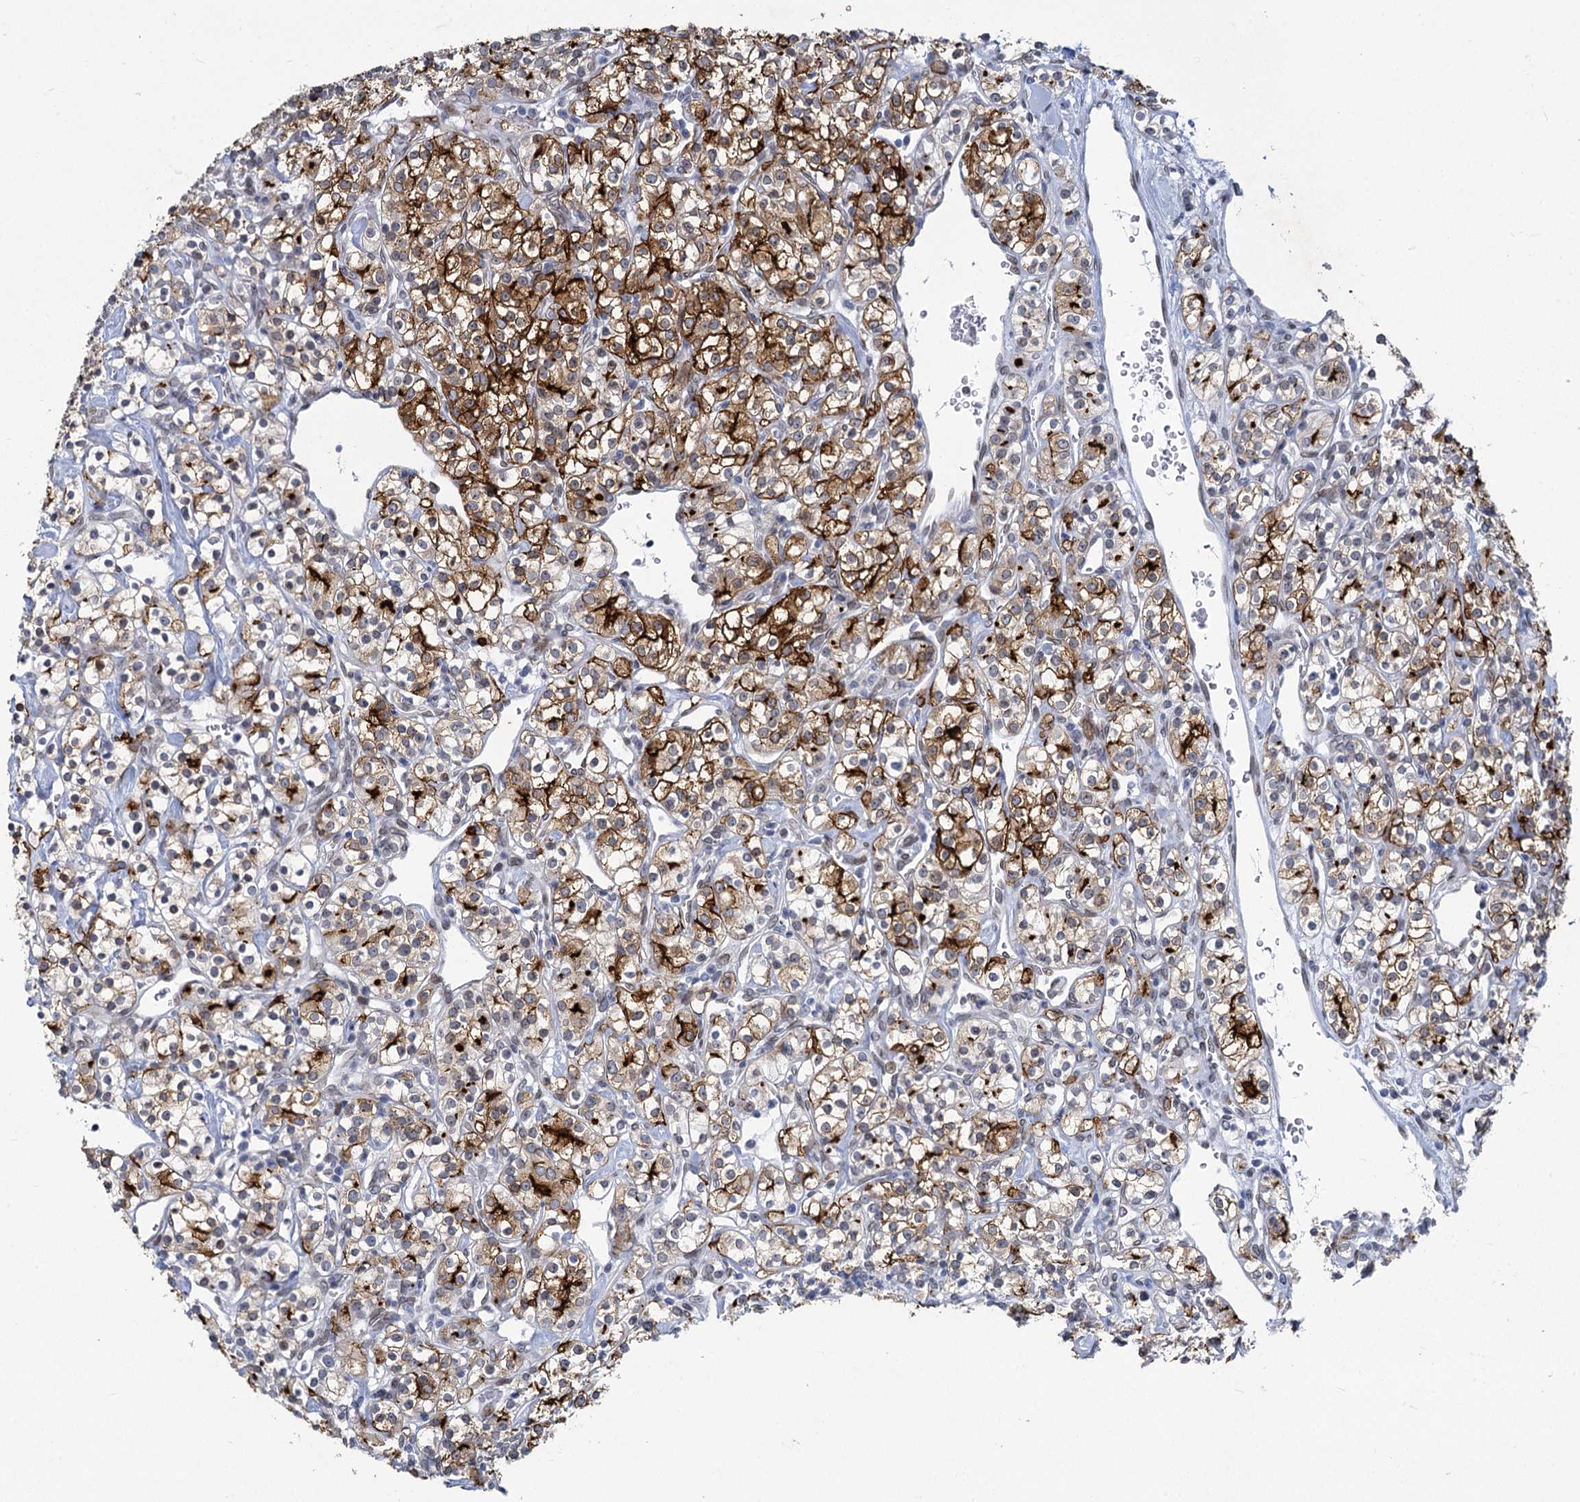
{"staining": {"intensity": "strong", "quantity": "25%-75%", "location": "cytoplasmic/membranous"}, "tissue": "renal cancer", "cell_type": "Tumor cells", "image_type": "cancer", "snomed": [{"axis": "morphology", "description": "Adenocarcinoma, NOS"}, {"axis": "topography", "description": "Kidney"}], "caption": "Renal adenocarcinoma stained with a protein marker demonstrates strong staining in tumor cells.", "gene": "PRSS35", "patient": {"sex": "male", "age": 77}}